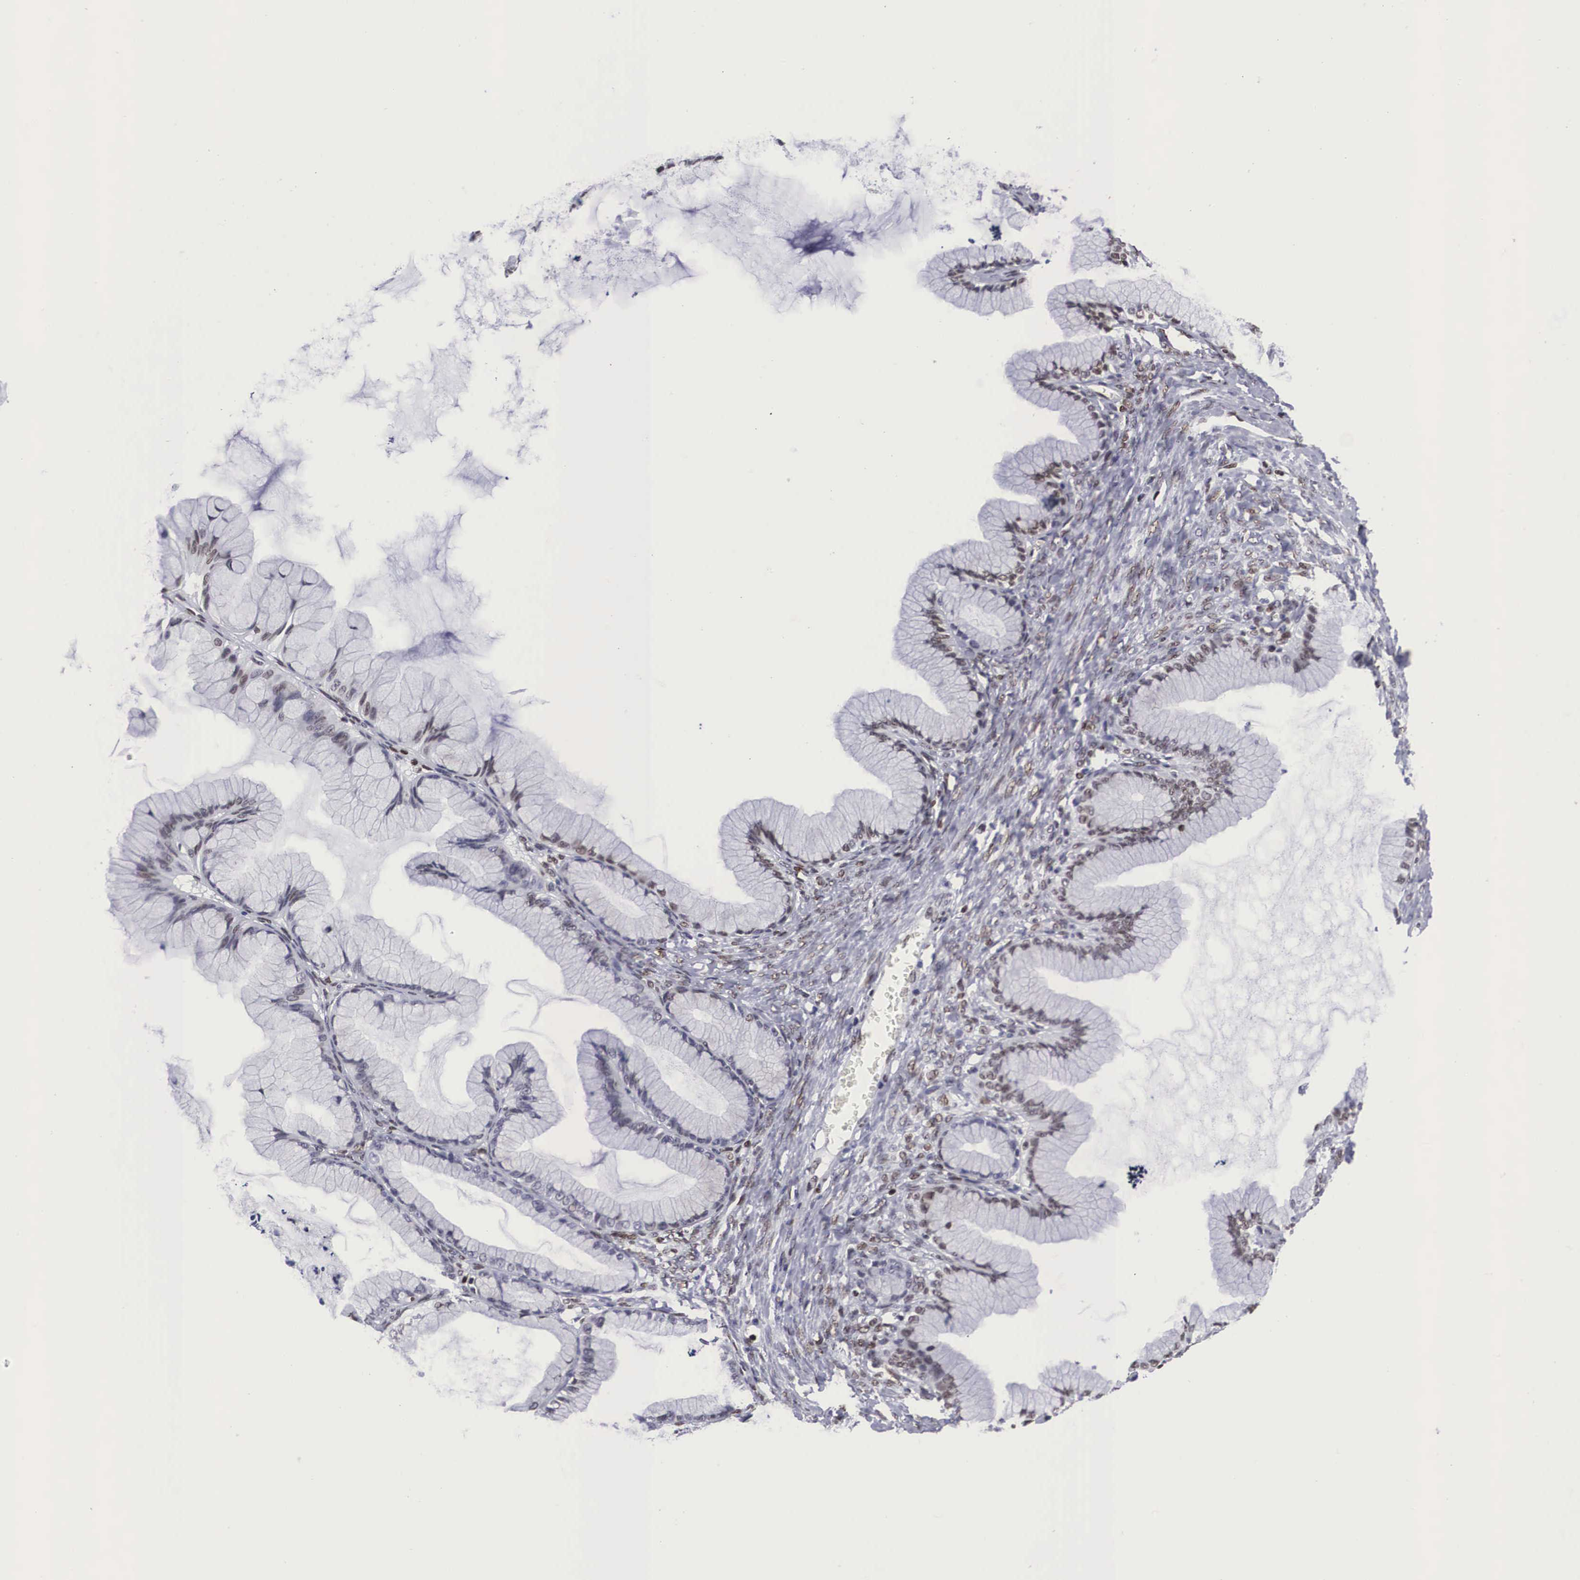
{"staining": {"intensity": "weak", "quantity": "25%-75%", "location": "nuclear"}, "tissue": "ovarian cancer", "cell_type": "Tumor cells", "image_type": "cancer", "snomed": [{"axis": "morphology", "description": "Cystadenocarcinoma, mucinous, NOS"}, {"axis": "topography", "description": "Ovary"}], "caption": "Brown immunohistochemical staining in human ovarian cancer (mucinous cystadenocarcinoma) demonstrates weak nuclear expression in about 25%-75% of tumor cells.", "gene": "MECP2", "patient": {"sex": "female", "age": 41}}